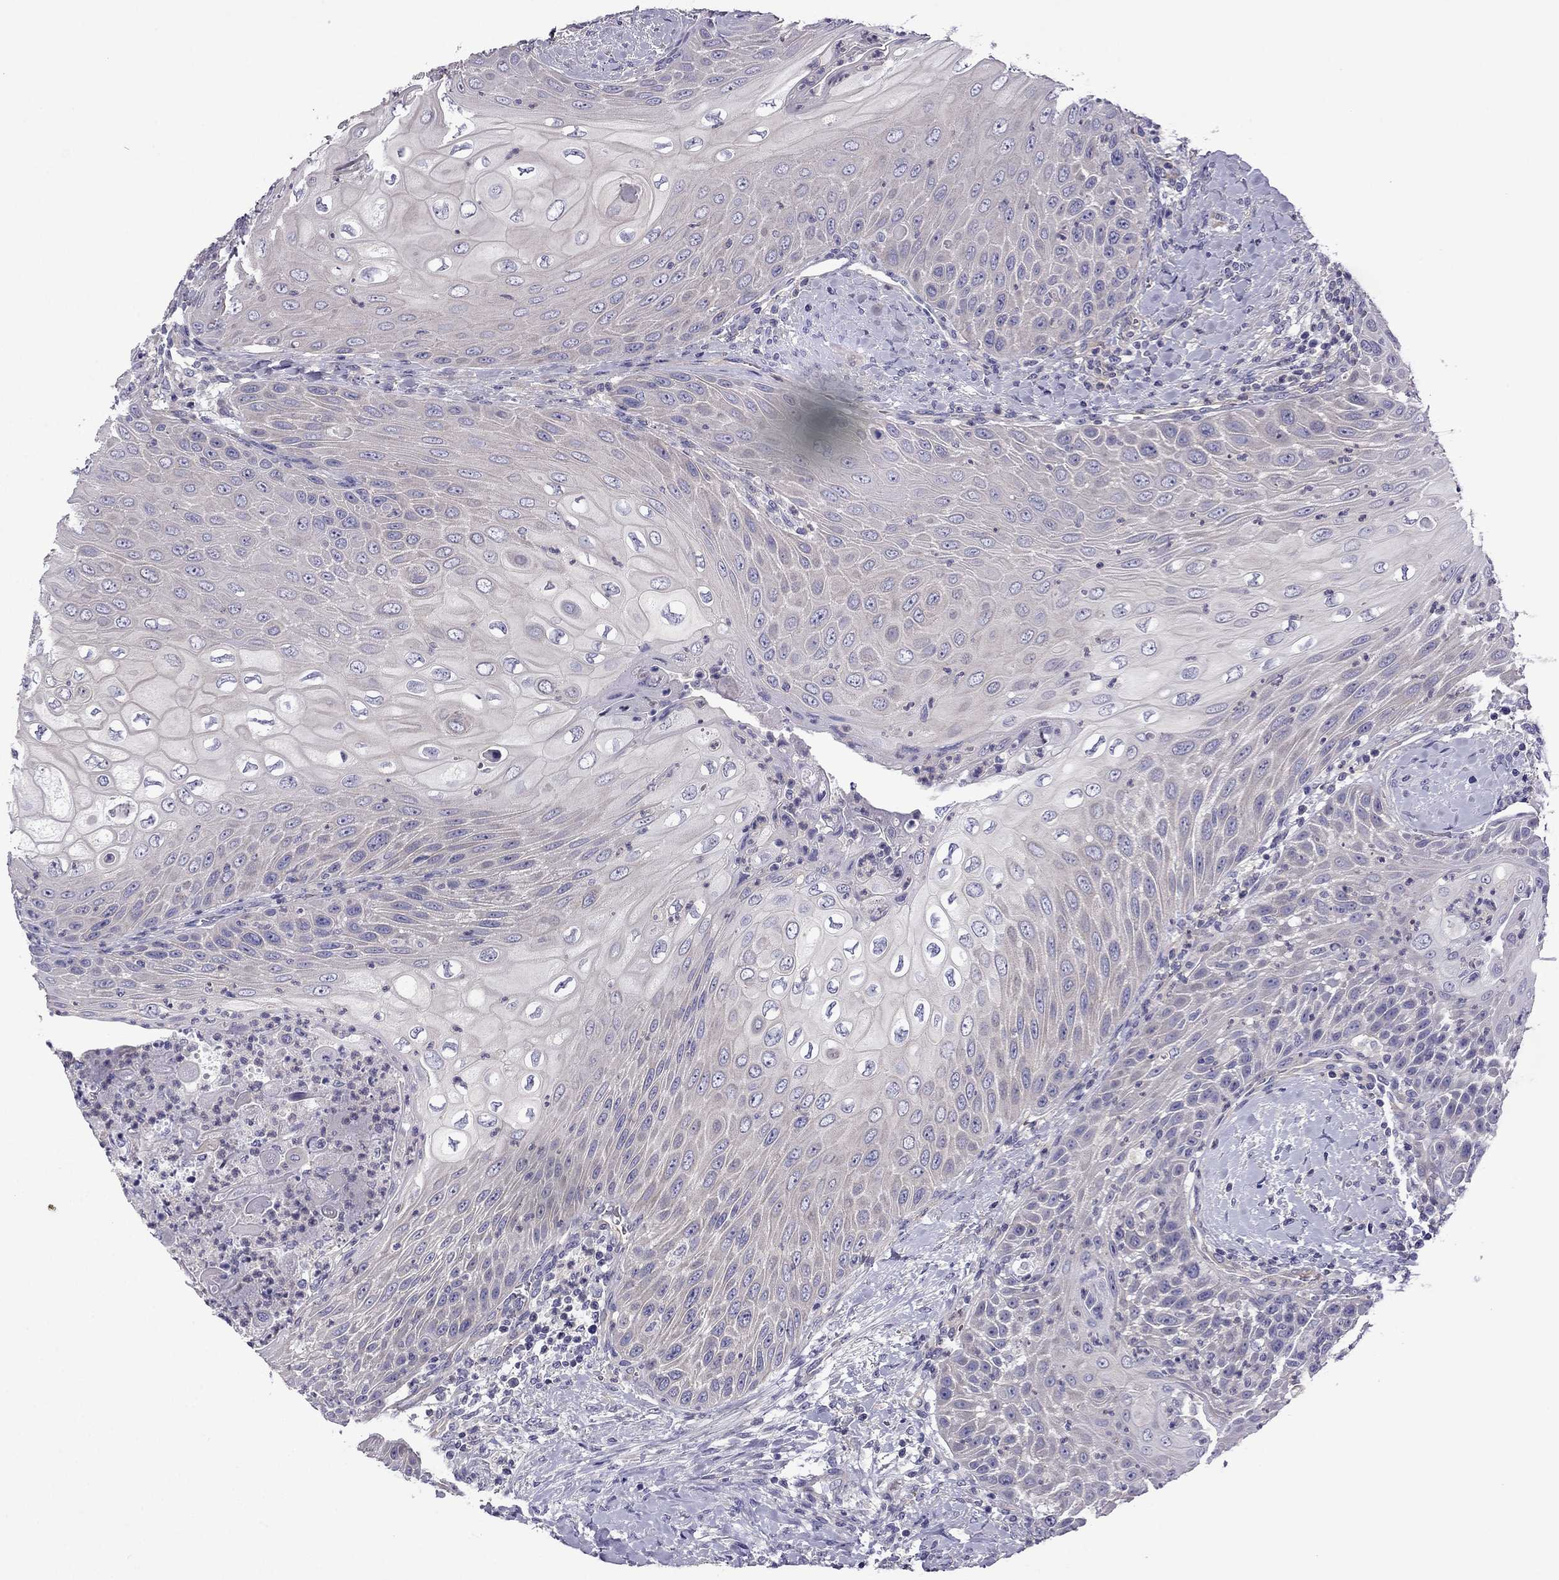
{"staining": {"intensity": "negative", "quantity": "none", "location": "none"}, "tissue": "head and neck cancer", "cell_type": "Tumor cells", "image_type": "cancer", "snomed": [{"axis": "morphology", "description": "Squamous cell carcinoma, NOS"}, {"axis": "topography", "description": "Head-Neck"}], "caption": "Human head and neck squamous cell carcinoma stained for a protein using IHC exhibits no expression in tumor cells.", "gene": "GJA8", "patient": {"sex": "male", "age": 69}}